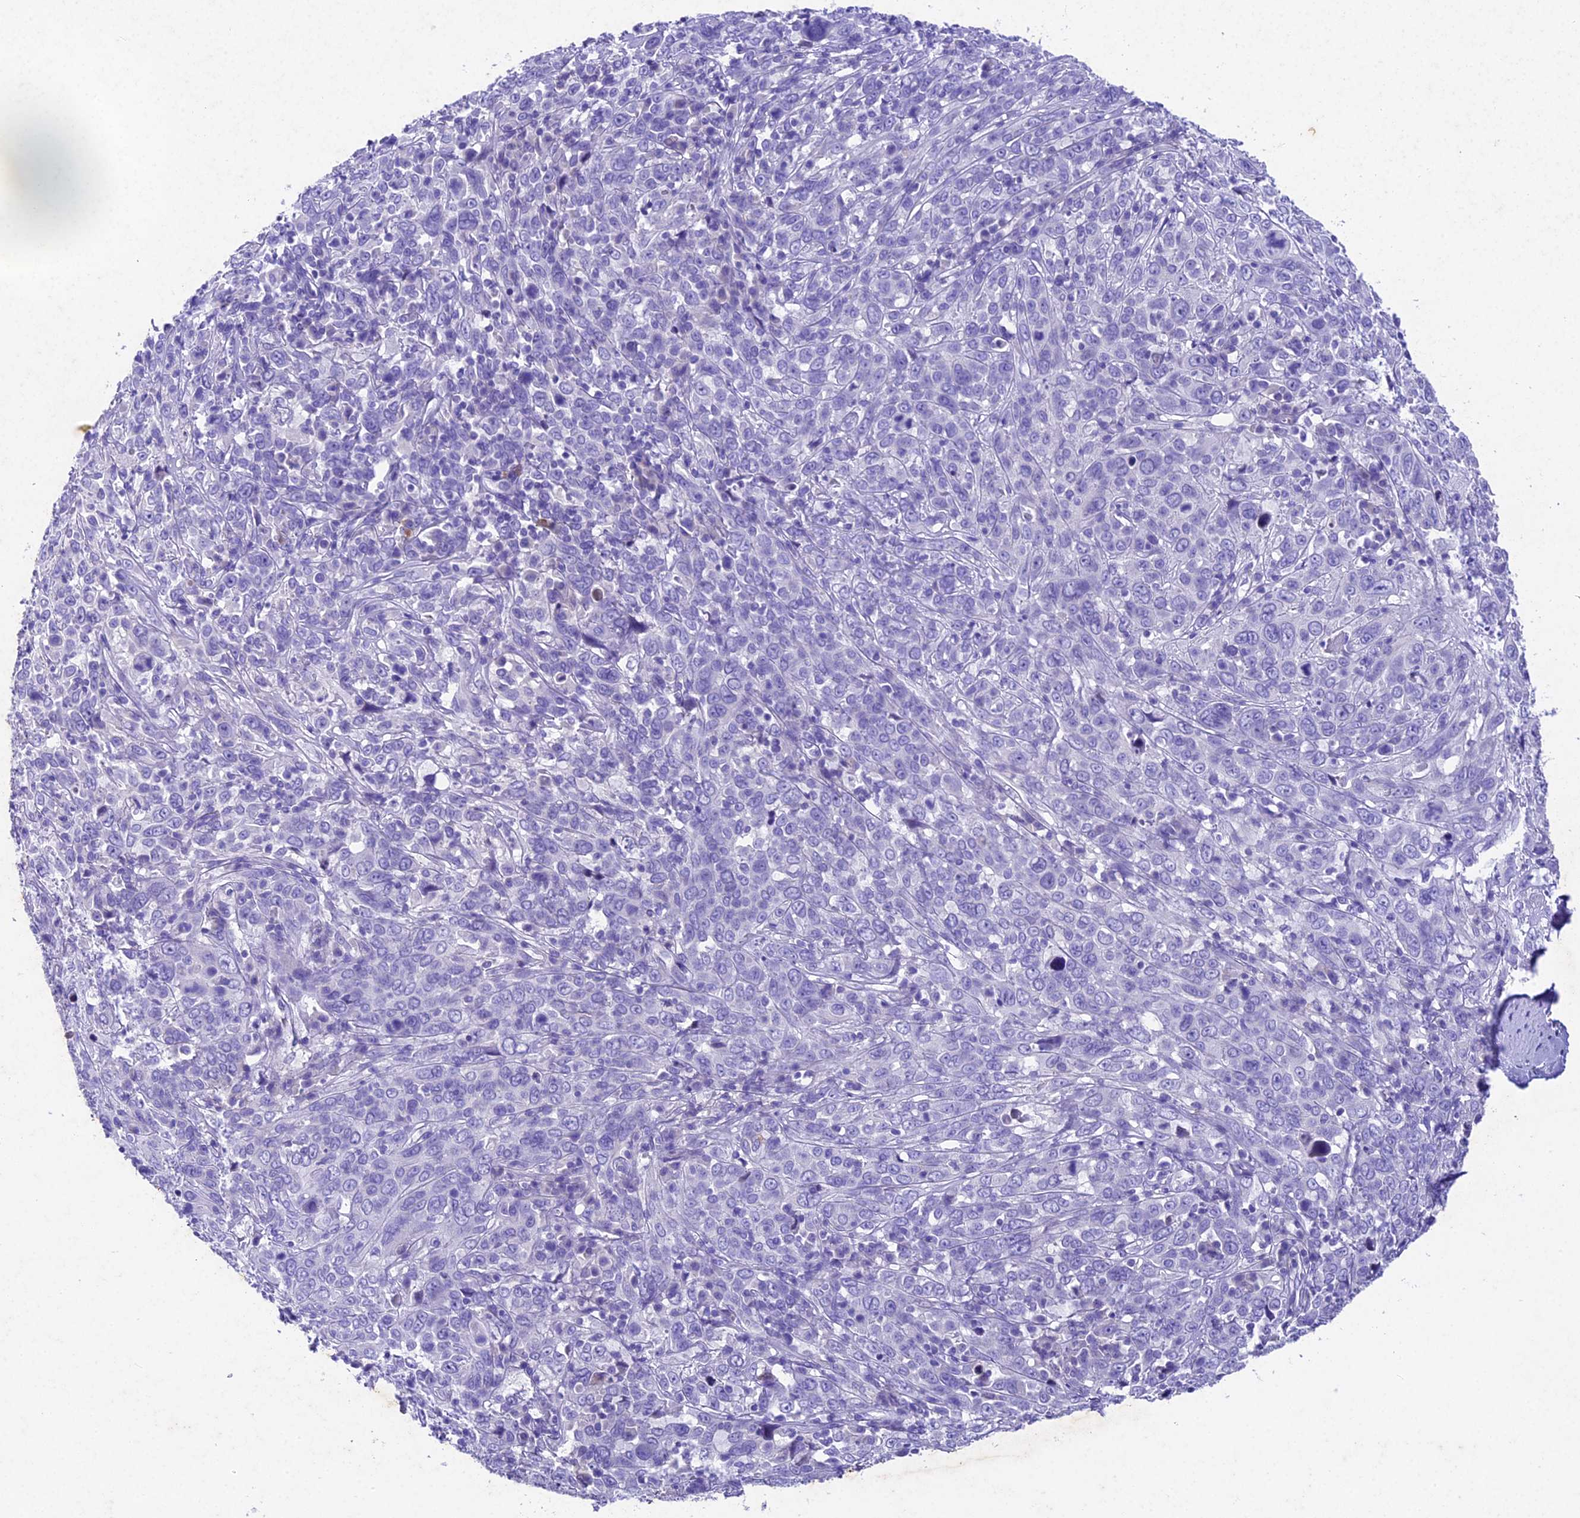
{"staining": {"intensity": "negative", "quantity": "none", "location": "none"}, "tissue": "cervical cancer", "cell_type": "Tumor cells", "image_type": "cancer", "snomed": [{"axis": "morphology", "description": "Squamous cell carcinoma, NOS"}, {"axis": "topography", "description": "Cervix"}], "caption": "Squamous cell carcinoma (cervical) was stained to show a protein in brown. There is no significant staining in tumor cells.", "gene": "IFT140", "patient": {"sex": "female", "age": 46}}